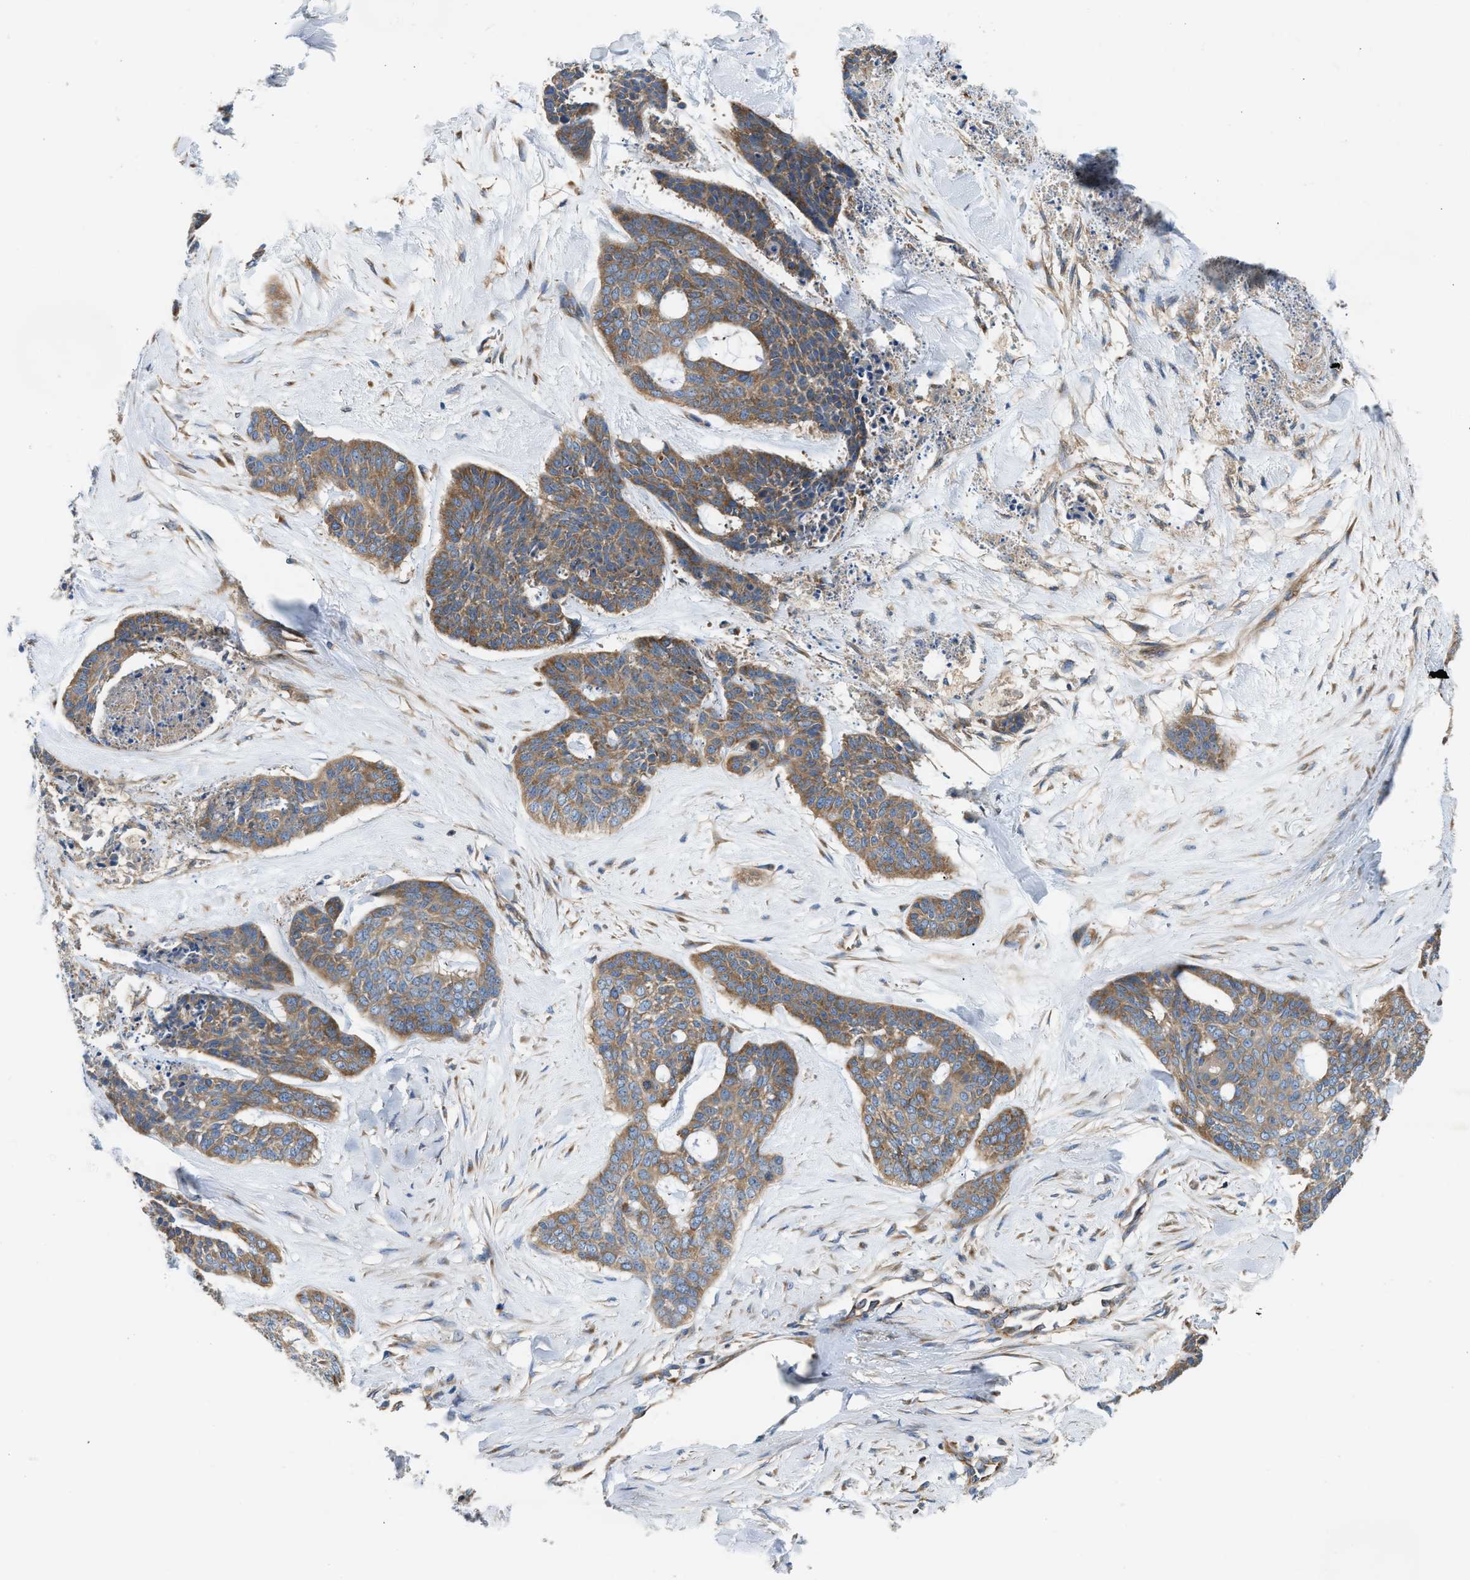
{"staining": {"intensity": "moderate", "quantity": ">75%", "location": "cytoplasmic/membranous"}, "tissue": "skin cancer", "cell_type": "Tumor cells", "image_type": "cancer", "snomed": [{"axis": "morphology", "description": "Basal cell carcinoma"}, {"axis": "topography", "description": "Skin"}], "caption": "An IHC image of neoplastic tissue is shown. Protein staining in brown labels moderate cytoplasmic/membranous positivity in basal cell carcinoma (skin) within tumor cells.", "gene": "TBC1D15", "patient": {"sex": "female", "age": 88}}